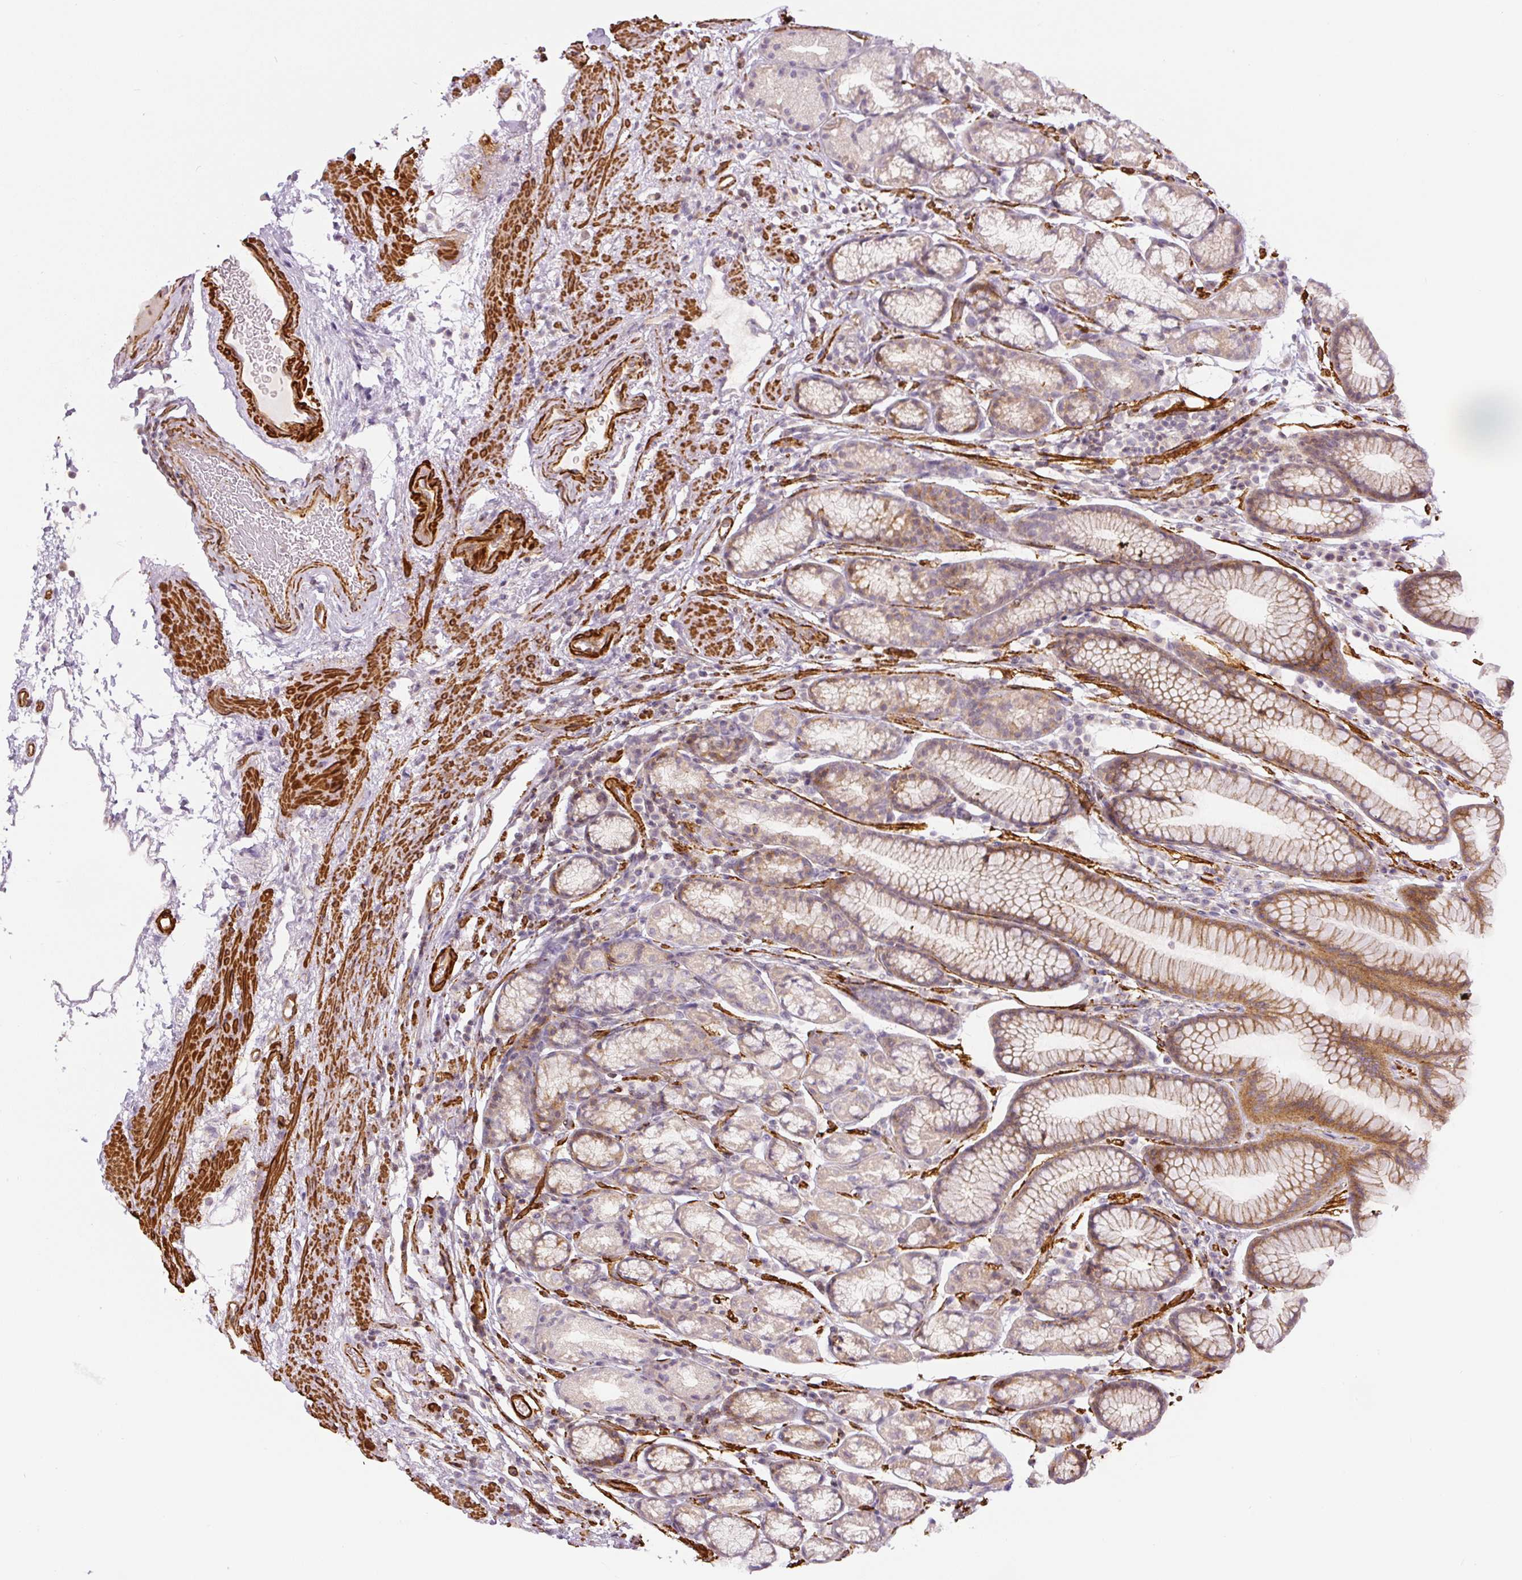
{"staining": {"intensity": "moderate", "quantity": "25%-75%", "location": "cytoplasmic/membranous"}, "tissue": "stomach", "cell_type": "Glandular cells", "image_type": "normal", "snomed": [{"axis": "morphology", "description": "Normal tissue, NOS"}, {"axis": "topography", "description": "Stomach, lower"}], "caption": "Stomach stained with IHC displays moderate cytoplasmic/membranous staining in approximately 25%-75% of glandular cells. (brown staining indicates protein expression, while blue staining denotes nuclei).", "gene": "MYL12A", "patient": {"sex": "male", "age": 67}}